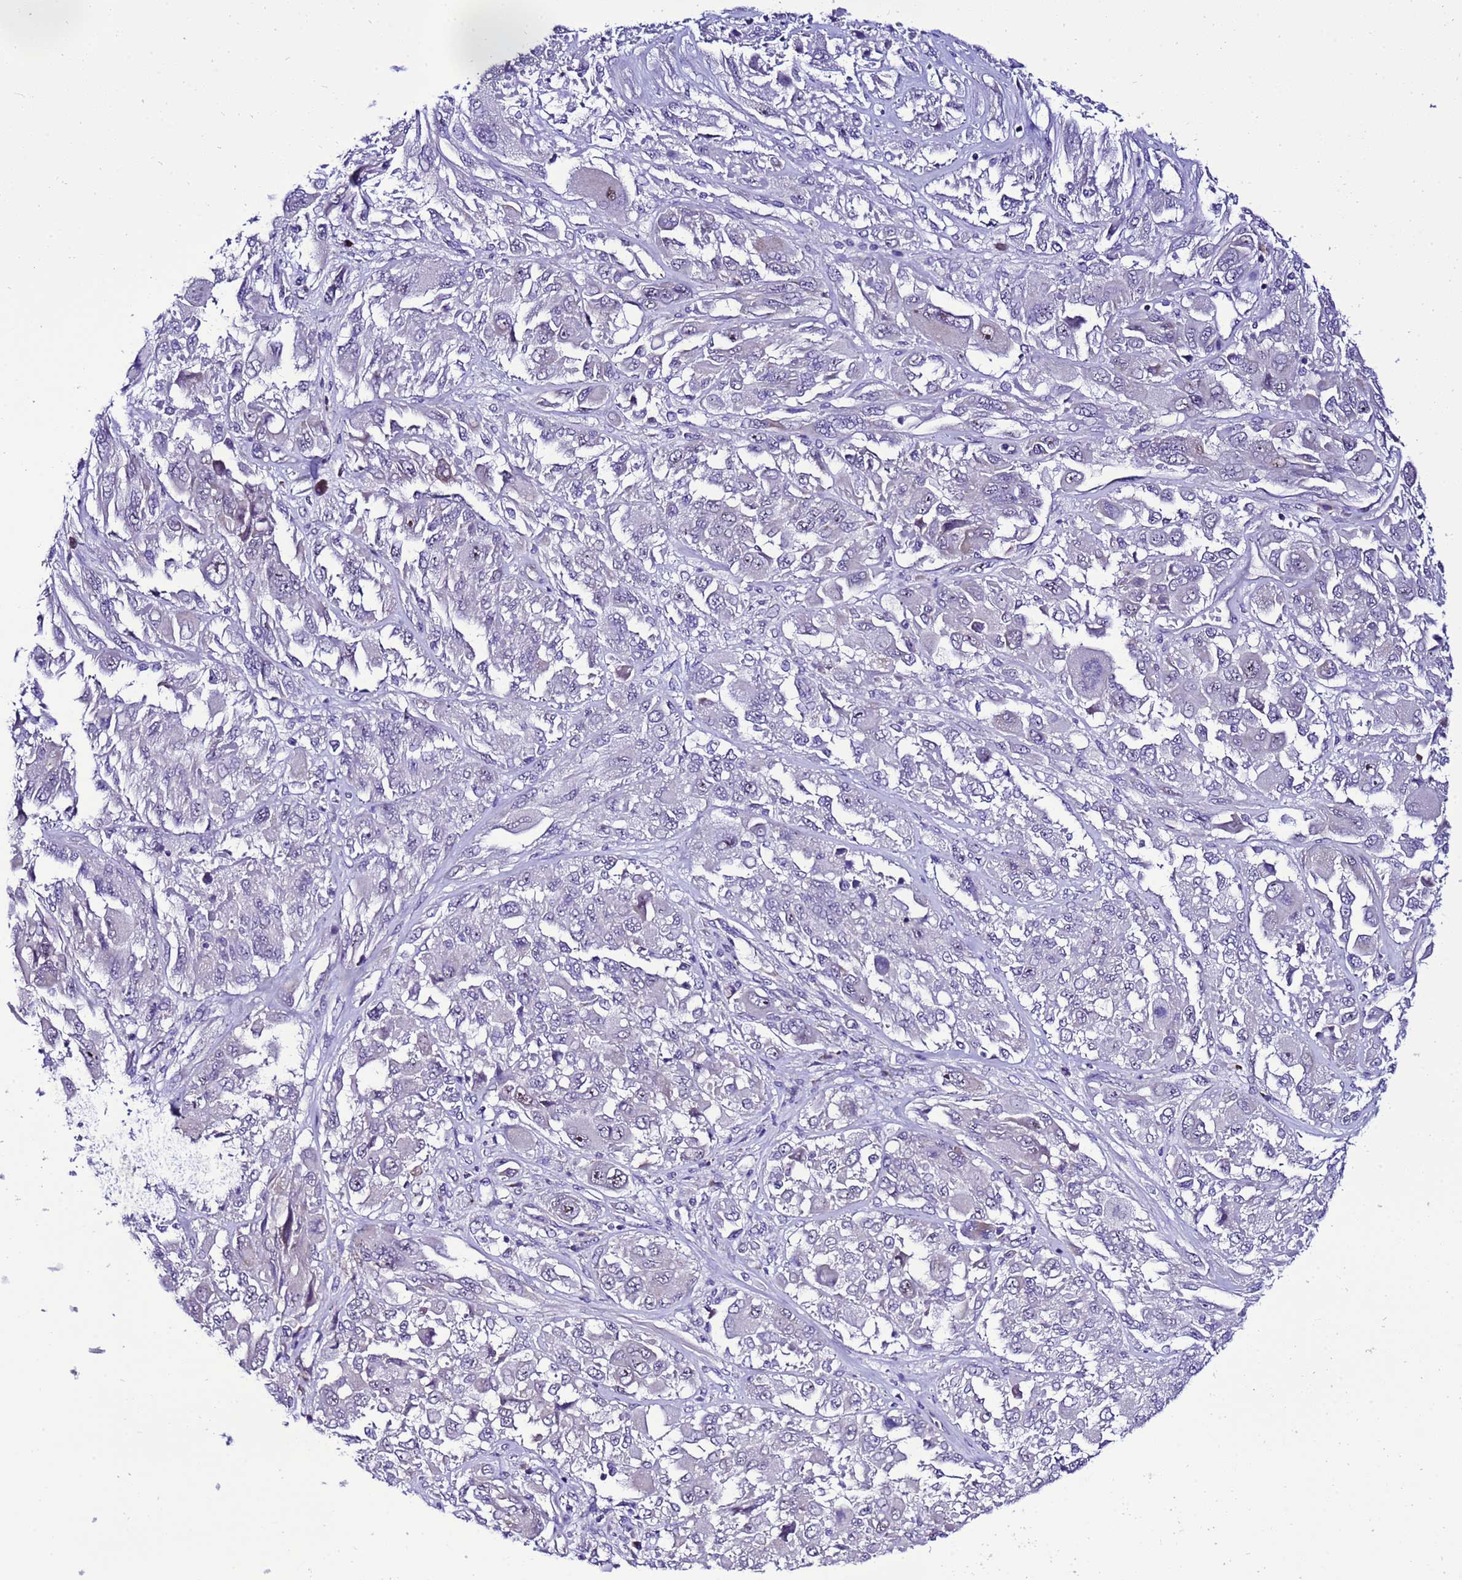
{"staining": {"intensity": "negative", "quantity": "none", "location": "none"}, "tissue": "melanoma", "cell_type": "Tumor cells", "image_type": "cancer", "snomed": [{"axis": "morphology", "description": "Malignant melanoma, NOS"}, {"axis": "topography", "description": "Skin"}], "caption": "The histopathology image exhibits no significant positivity in tumor cells of melanoma.", "gene": "DPH6", "patient": {"sex": "female", "age": 91}}